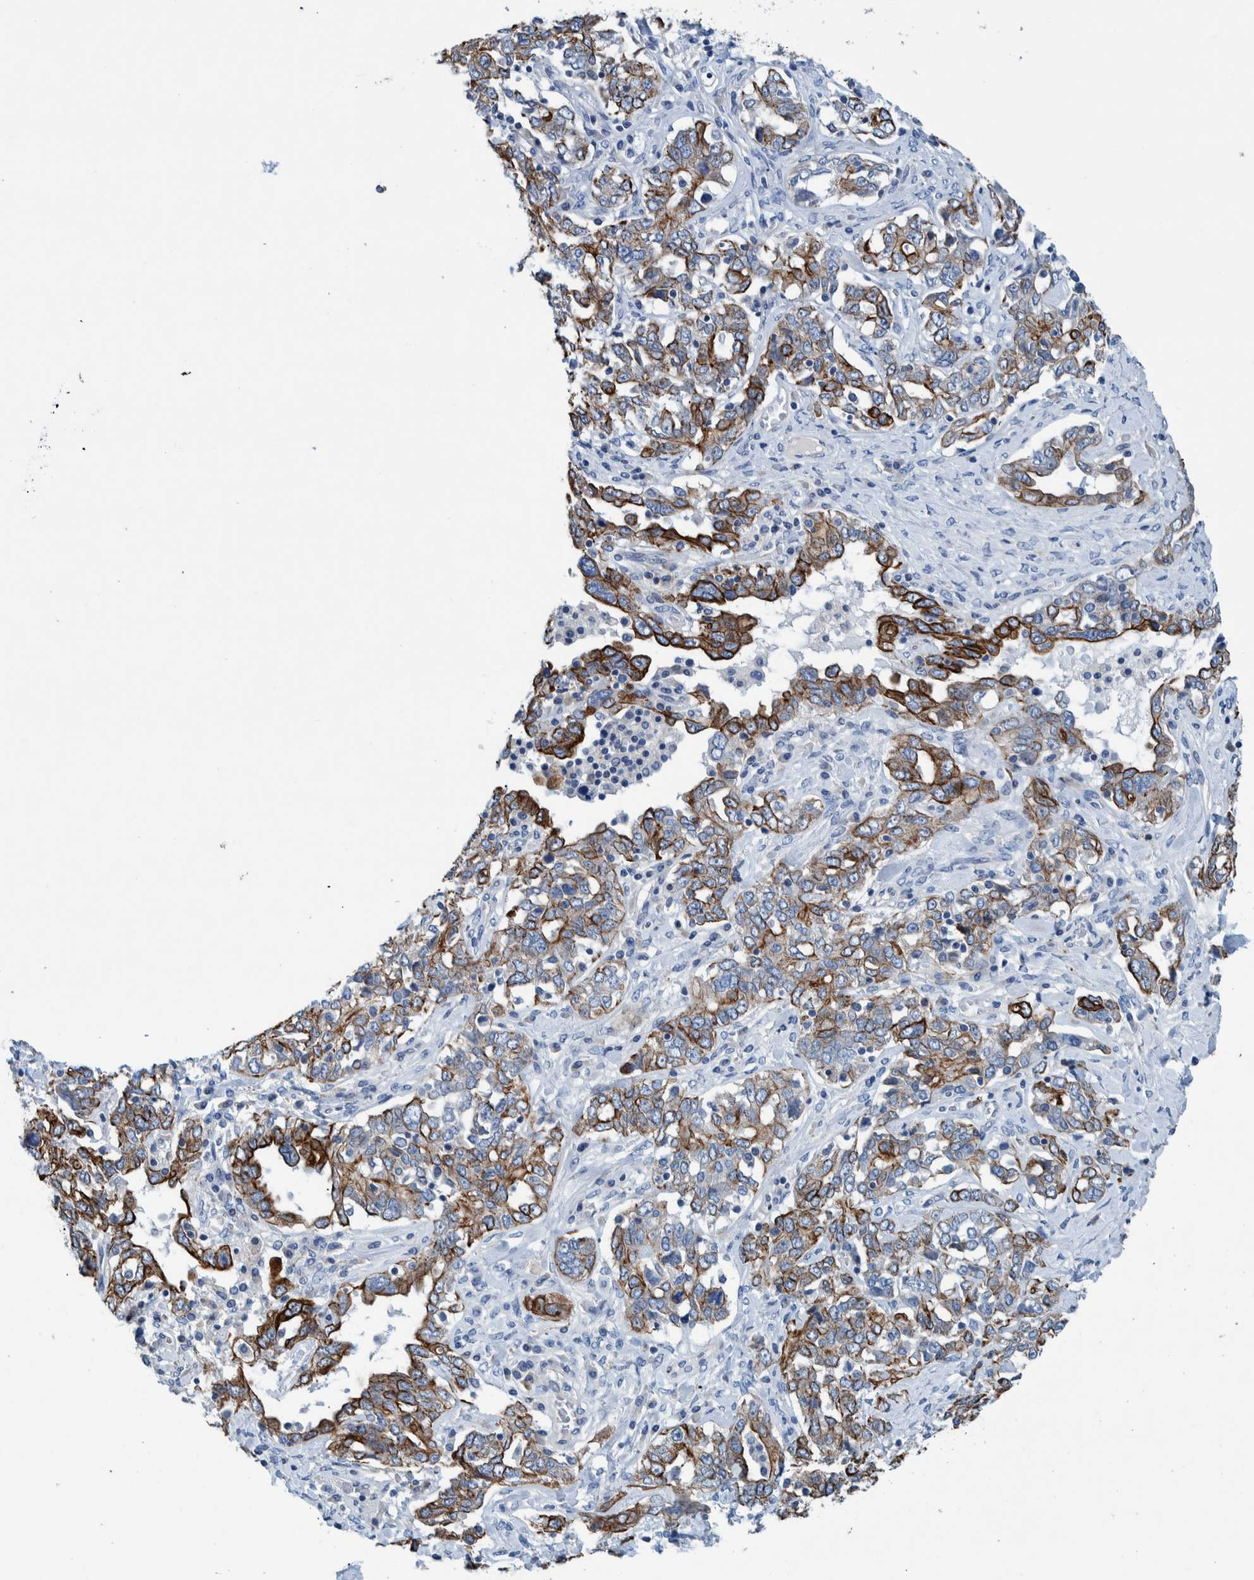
{"staining": {"intensity": "strong", "quantity": ">75%", "location": "cytoplasmic/membranous"}, "tissue": "ovarian cancer", "cell_type": "Tumor cells", "image_type": "cancer", "snomed": [{"axis": "morphology", "description": "Cystadenocarcinoma, mucinous, NOS"}, {"axis": "topography", "description": "Ovary"}], "caption": "Ovarian cancer stained with a protein marker exhibits strong staining in tumor cells.", "gene": "MKS1", "patient": {"sex": "female", "age": 73}}